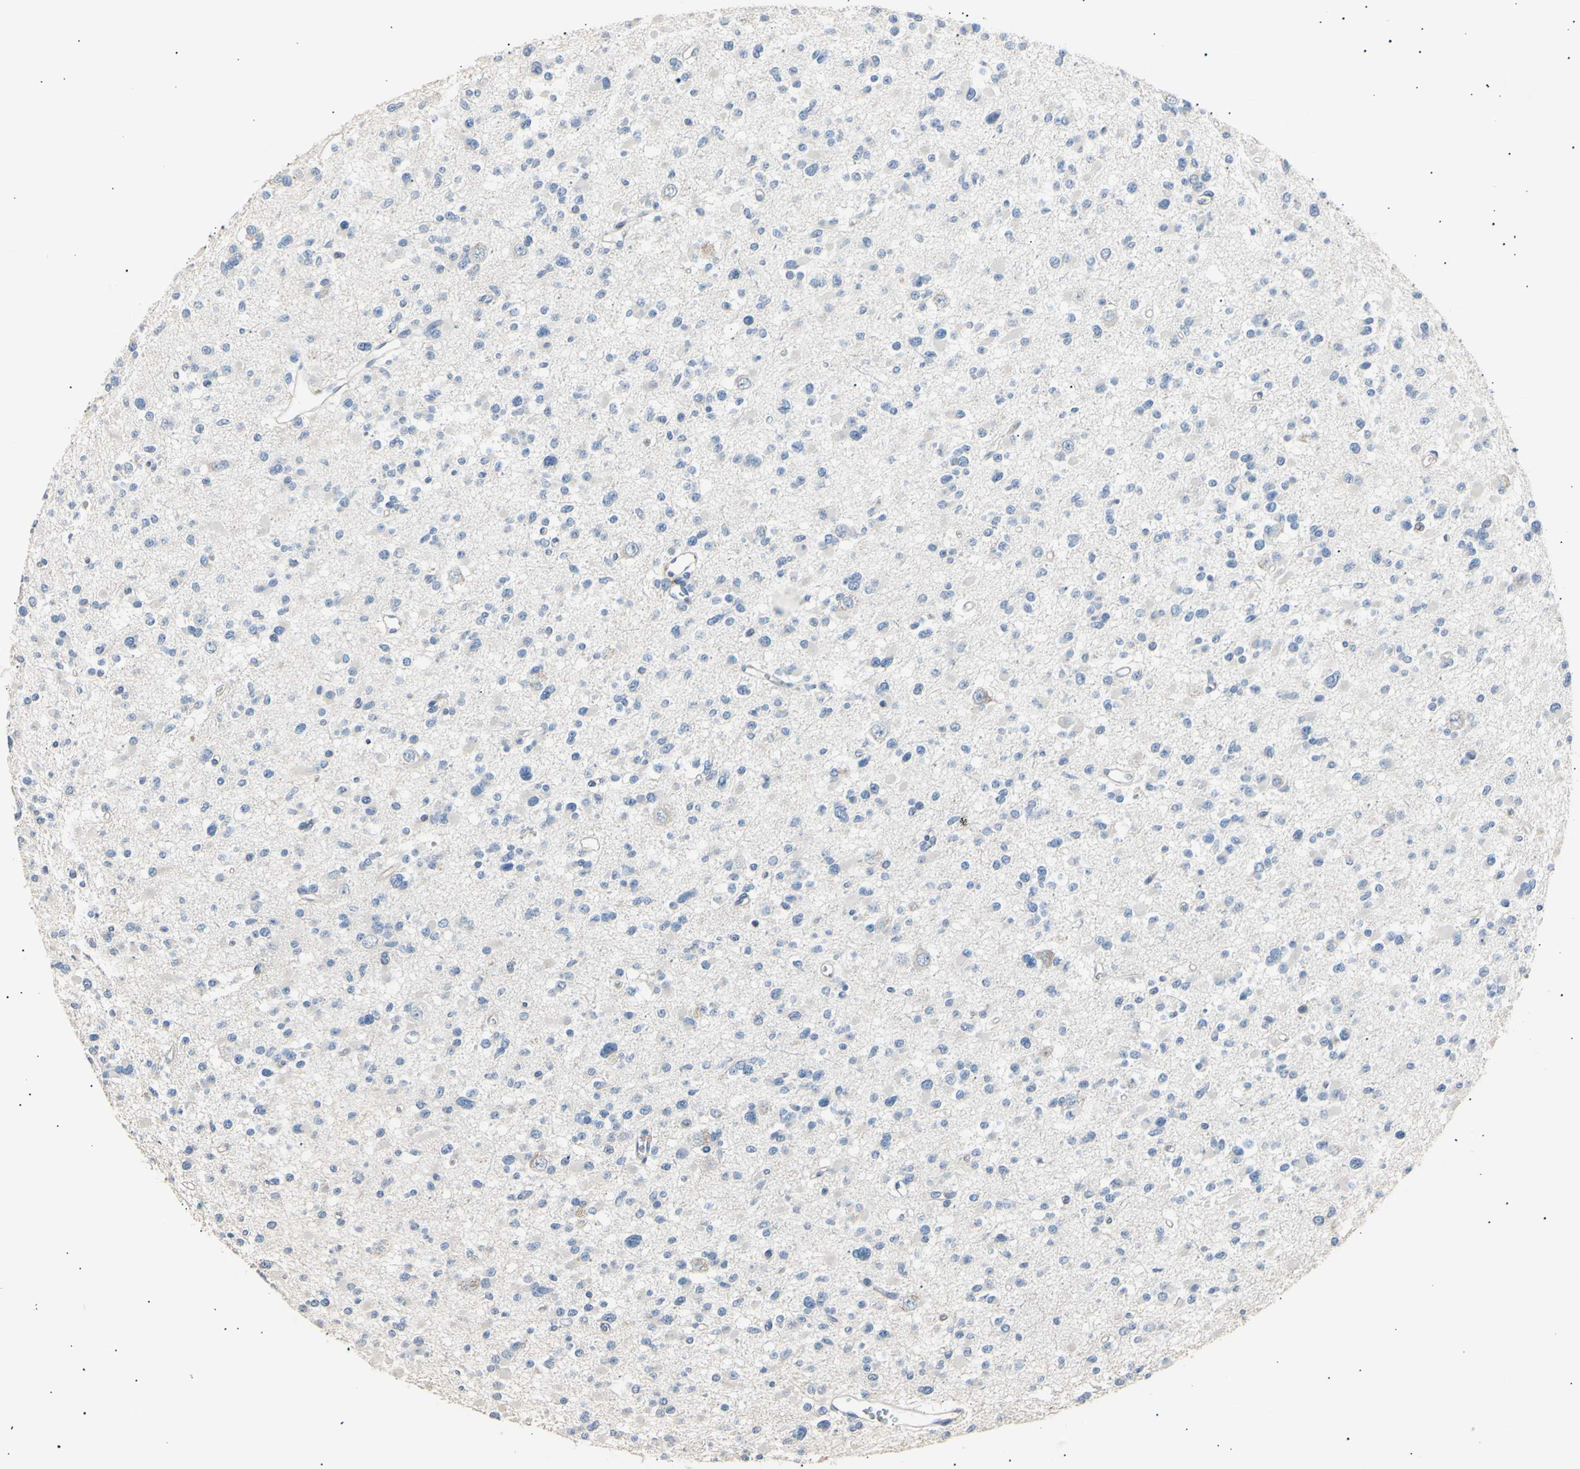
{"staining": {"intensity": "negative", "quantity": "none", "location": "none"}, "tissue": "glioma", "cell_type": "Tumor cells", "image_type": "cancer", "snomed": [{"axis": "morphology", "description": "Glioma, malignant, Low grade"}, {"axis": "topography", "description": "Brain"}], "caption": "This is an immunohistochemistry micrograph of human glioma. There is no staining in tumor cells.", "gene": "LDLR", "patient": {"sex": "female", "age": 22}}